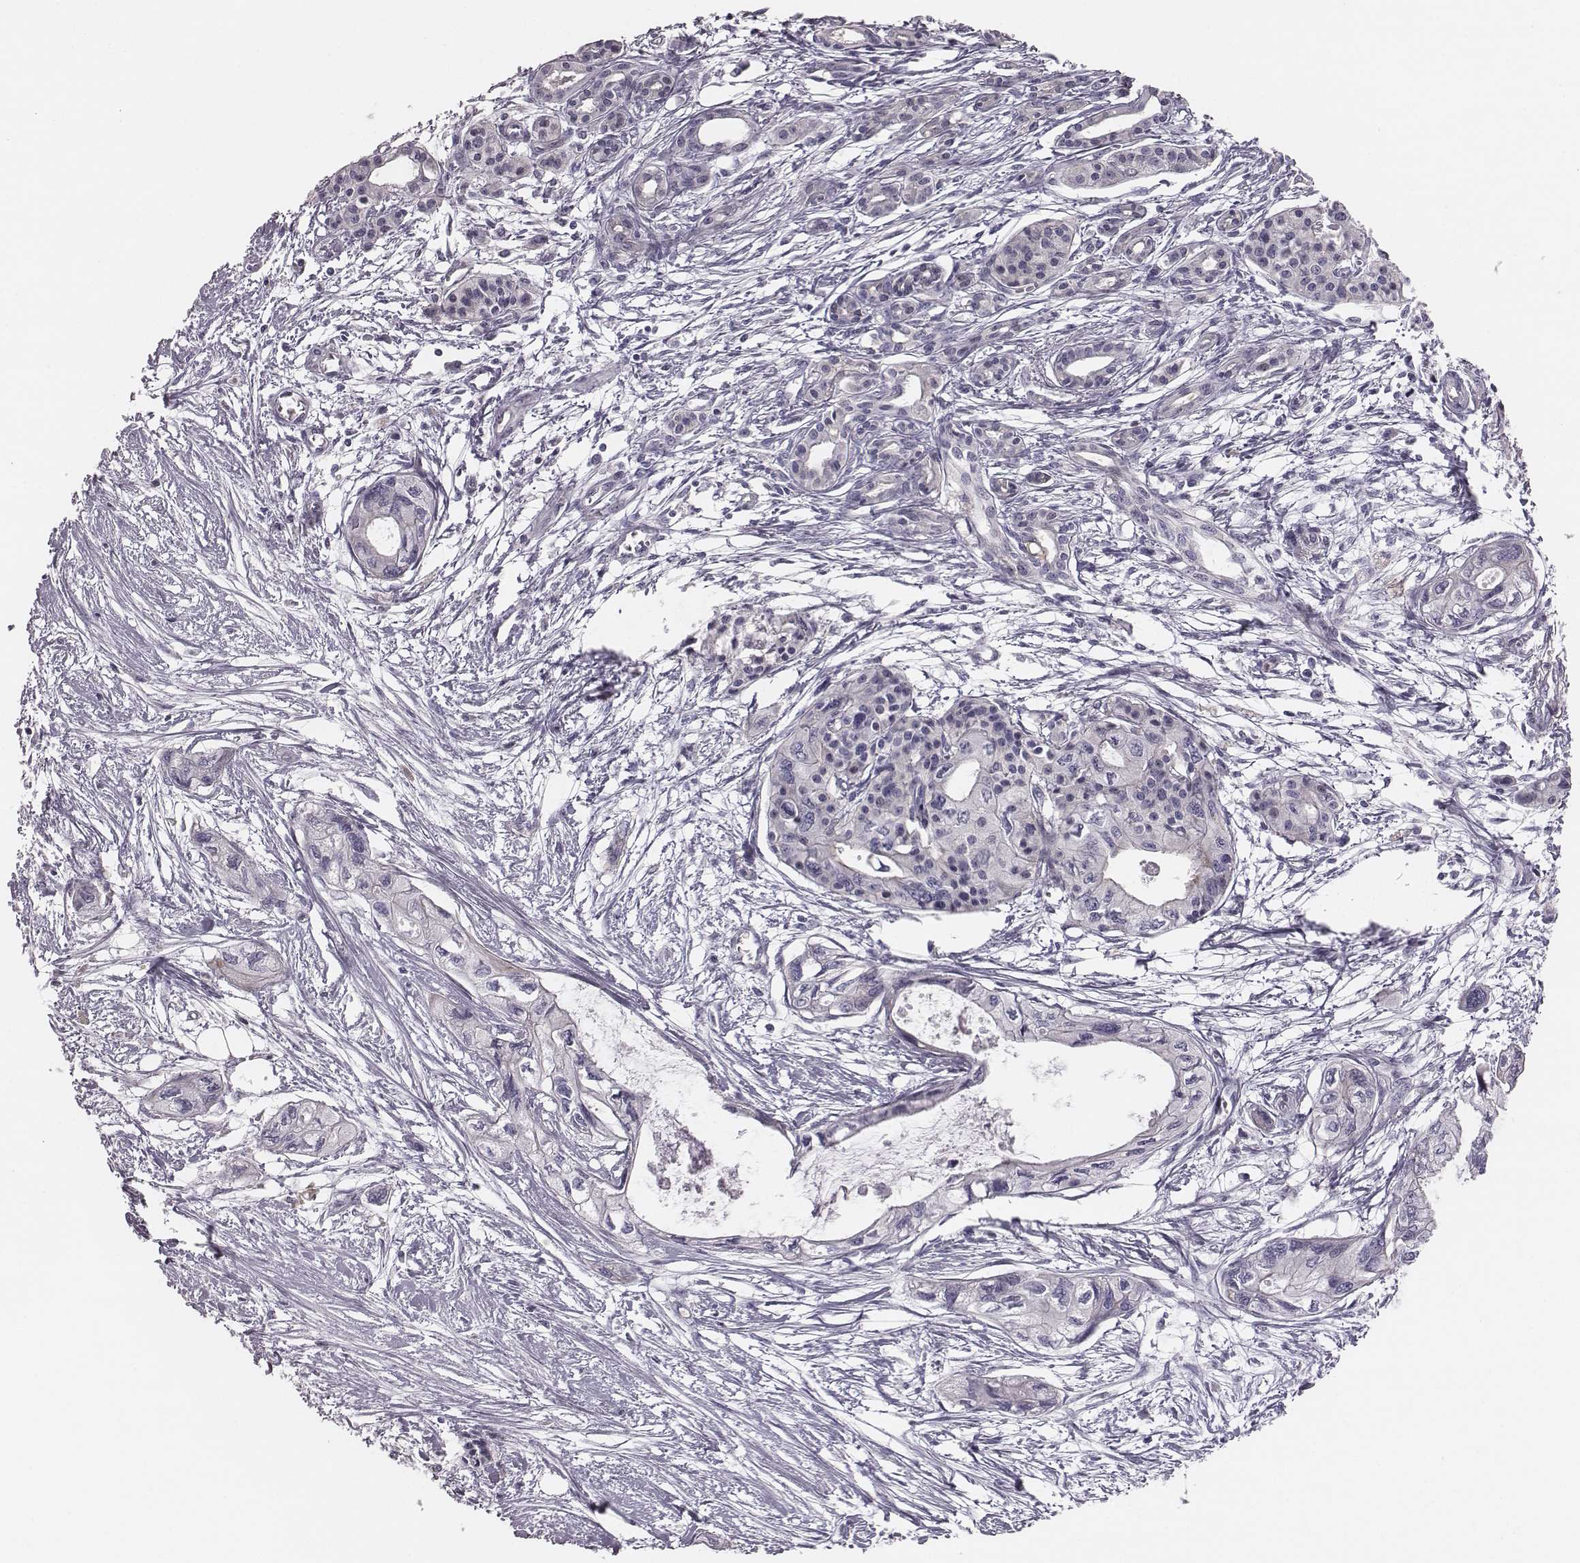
{"staining": {"intensity": "negative", "quantity": "none", "location": "none"}, "tissue": "pancreatic cancer", "cell_type": "Tumor cells", "image_type": "cancer", "snomed": [{"axis": "morphology", "description": "Adenocarcinoma, NOS"}, {"axis": "topography", "description": "Pancreas"}], "caption": "Human pancreatic cancer stained for a protein using immunohistochemistry (IHC) displays no expression in tumor cells.", "gene": "CACNG4", "patient": {"sex": "female", "age": 76}}